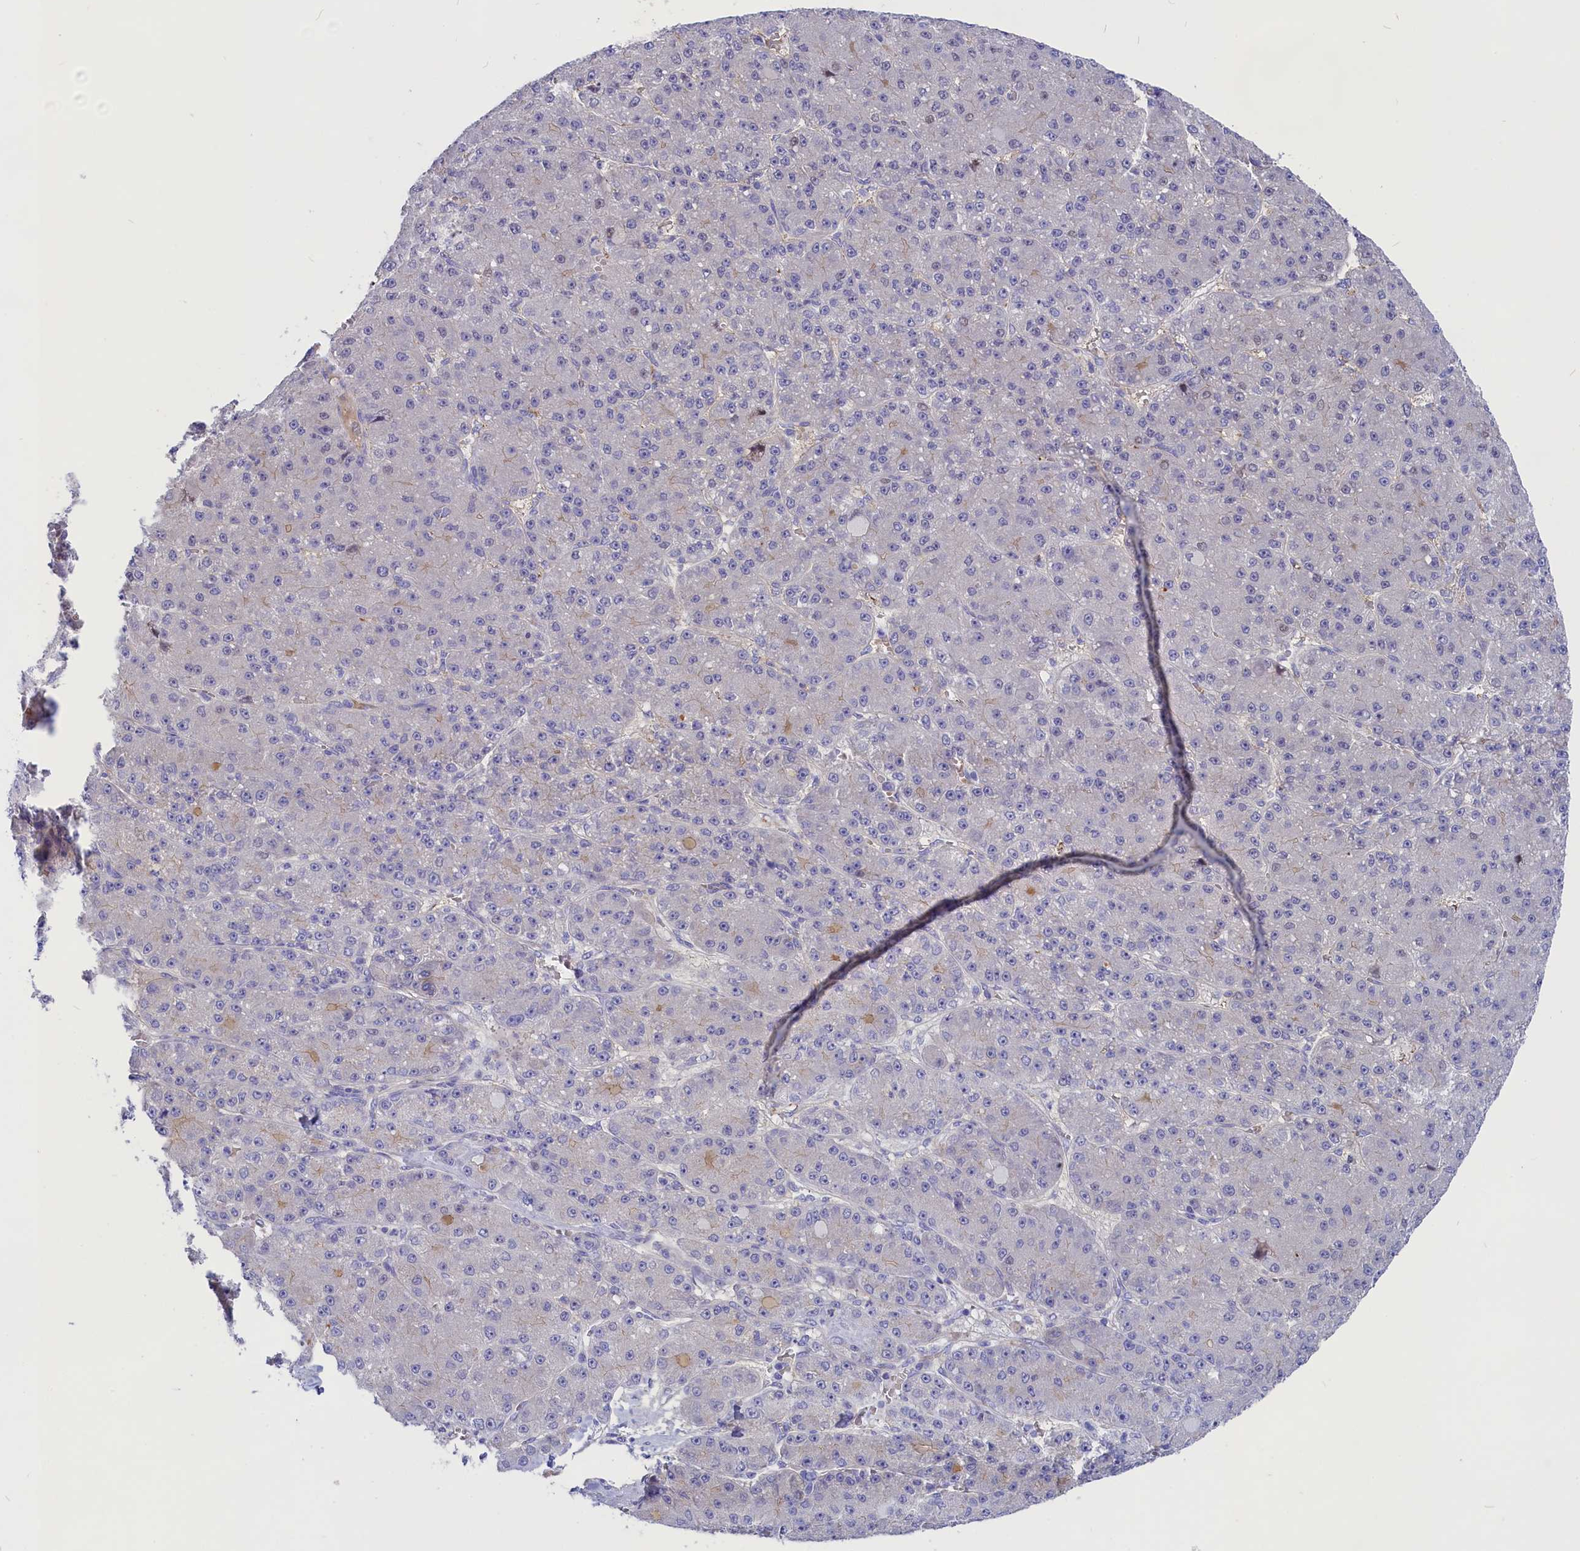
{"staining": {"intensity": "negative", "quantity": "none", "location": "none"}, "tissue": "liver cancer", "cell_type": "Tumor cells", "image_type": "cancer", "snomed": [{"axis": "morphology", "description": "Carcinoma, Hepatocellular, NOS"}, {"axis": "topography", "description": "Liver"}], "caption": "Tumor cells show no significant protein positivity in liver cancer.", "gene": "PPP1R13L", "patient": {"sex": "male", "age": 67}}